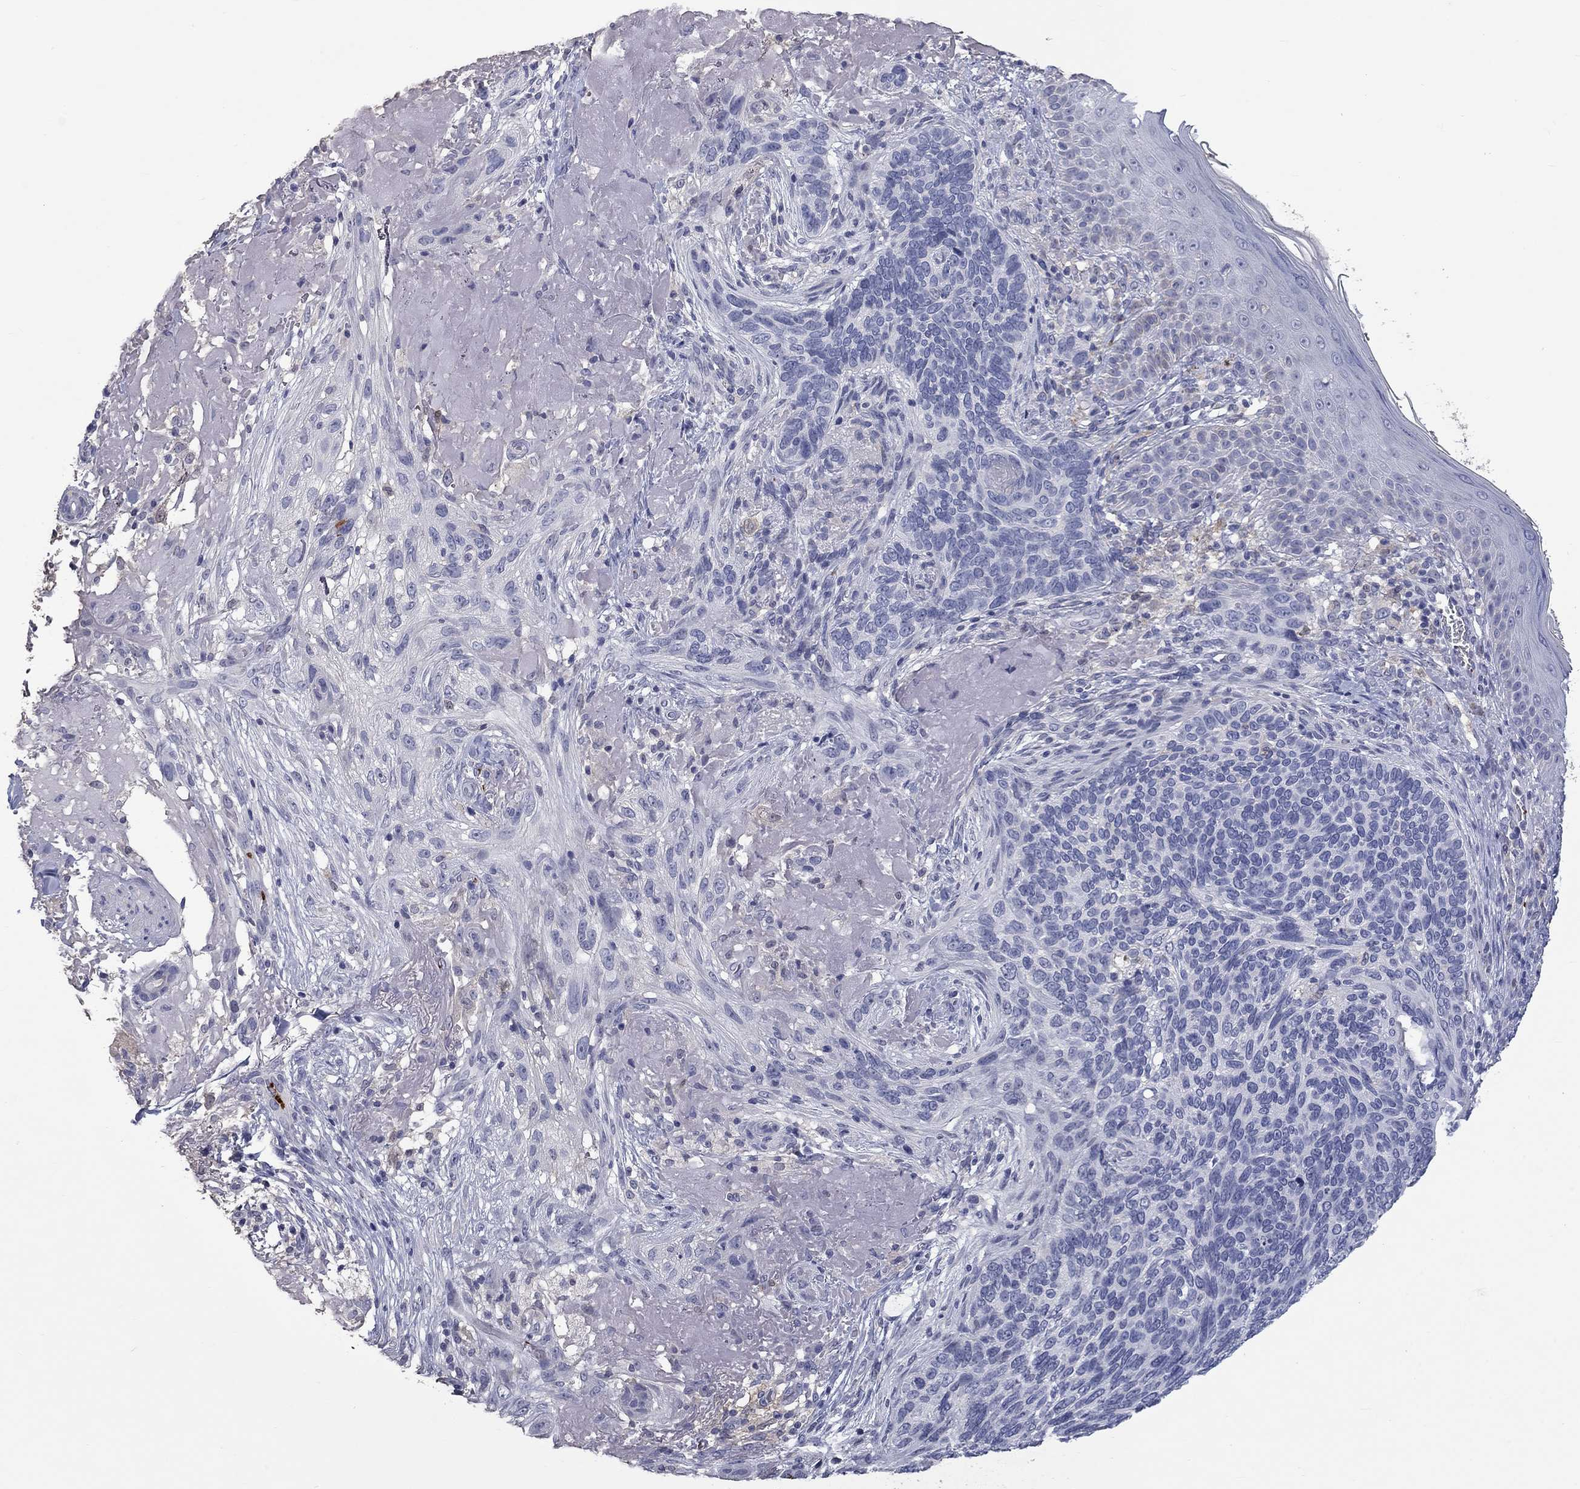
{"staining": {"intensity": "negative", "quantity": "none", "location": "none"}, "tissue": "skin cancer", "cell_type": "Tumor cells", "image_type": "cancer", "snomed": [{"axis": "morphology", "description": "Basal cell carcinoma"}, {"axis": "topography", "description": "Skin"}], "caption": "This is an immunohistochemistry histopathology image of skin cancer. There is no staining in tumor cells.", "gene": "PLEK", "patient": {"sex": "male", "age": 91}}